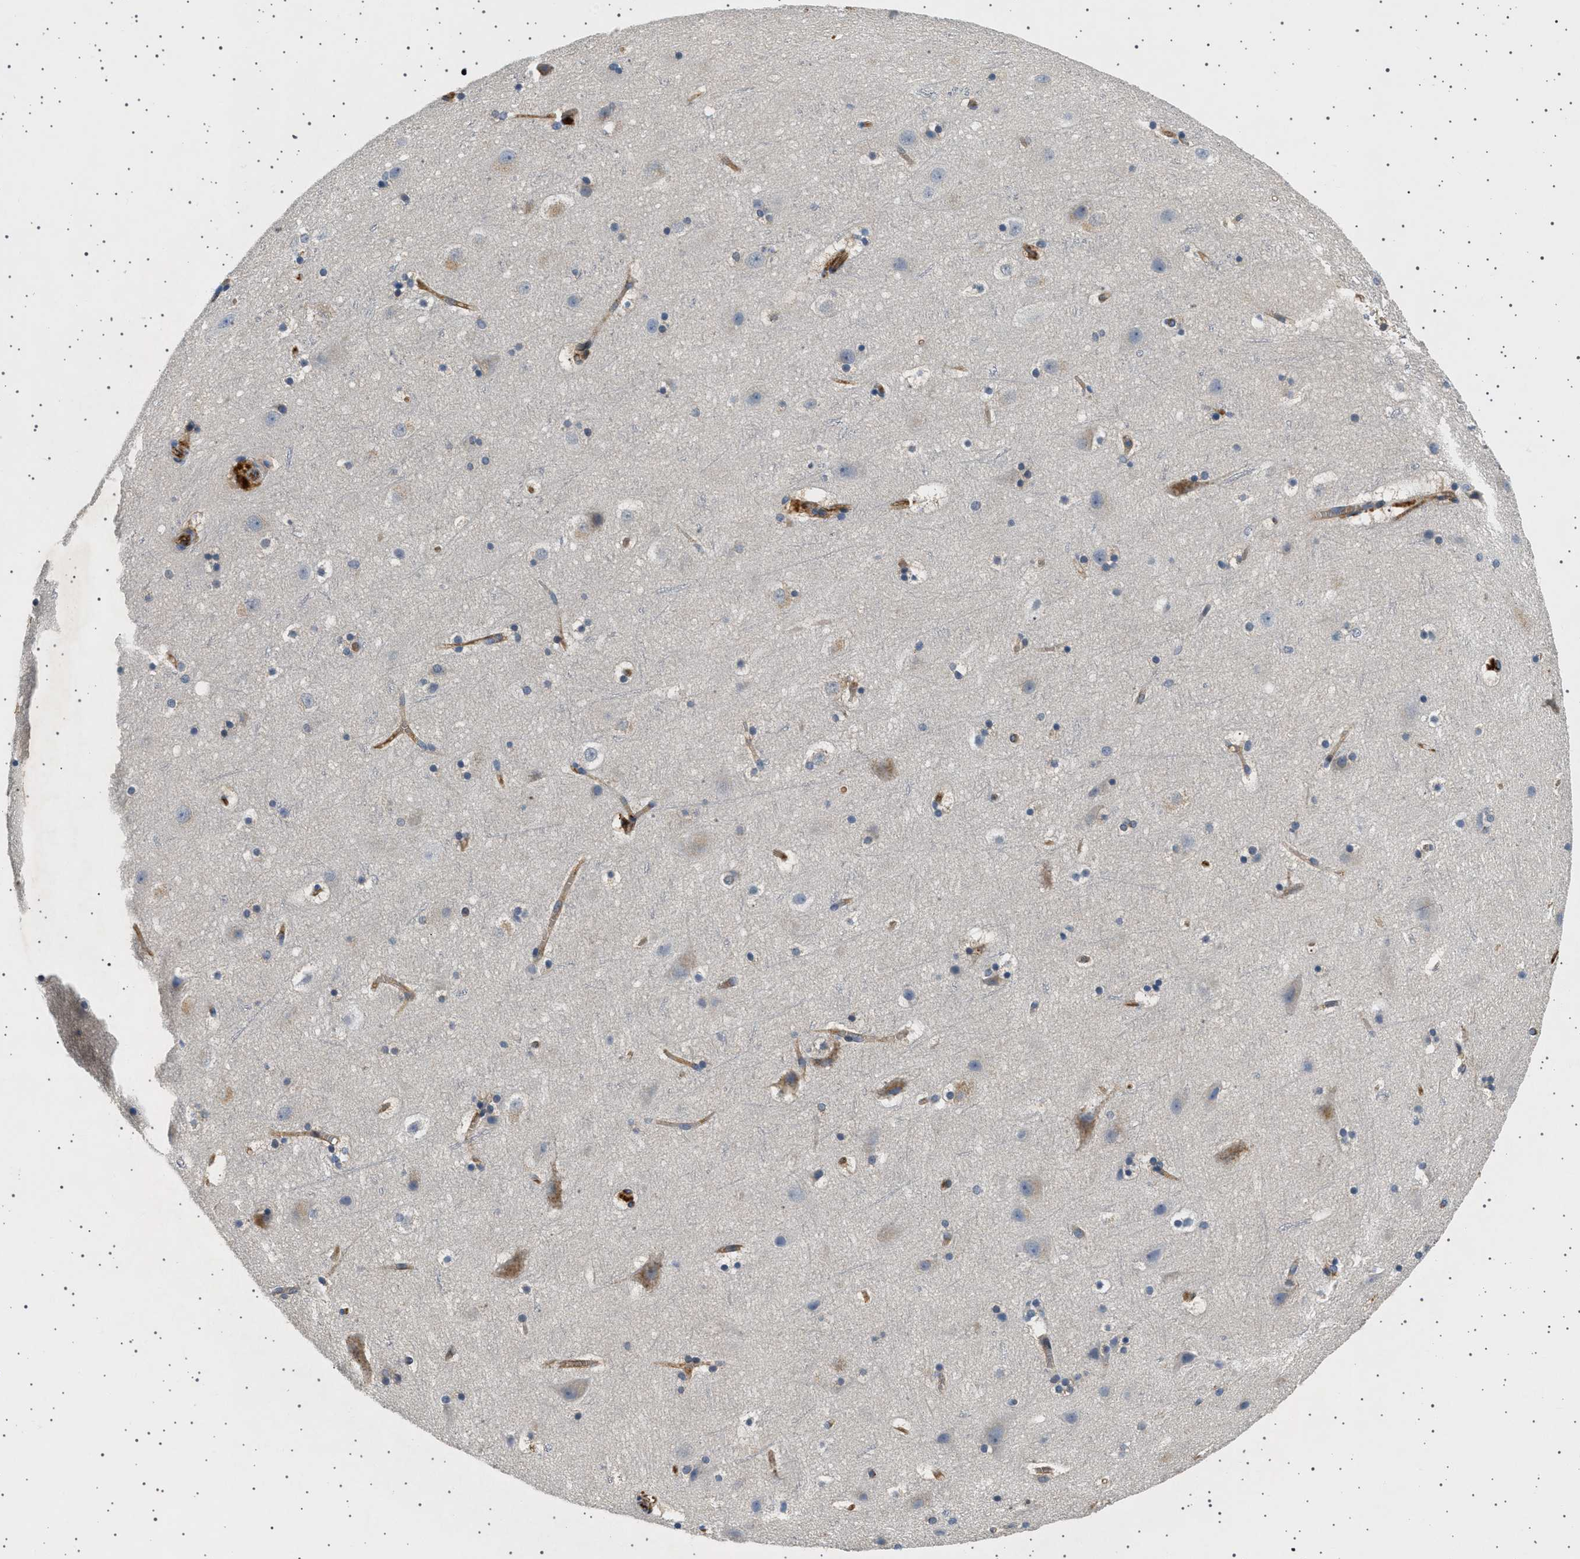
{"staining": {"intensity": "weak", "quantity": ">75%", "location": "cytoplasmic/membranous"}, "tissue": "cerebral cortex", "cell_type": "Endothelial cells", "image_type": "normal", "snomed": [{"axis": "morphology", "description": "Normal tissue, NOS"}, {"axis": "topography", "description": "Cerebral cortex"}], "caption": "Protein expression analysis of benign human cerebral cortex reveals weak cytoplasmic/membranous staining in about >75% of endothelial cells. The protein of interest is stained brown, and the nuclei are stained in blue (DAB (3,3'-diaminobenzidine) IHC with brightfield microscopy, high magnification).", "gene": "PLPP6", "patient": {"sex": "male", "age": 45}}